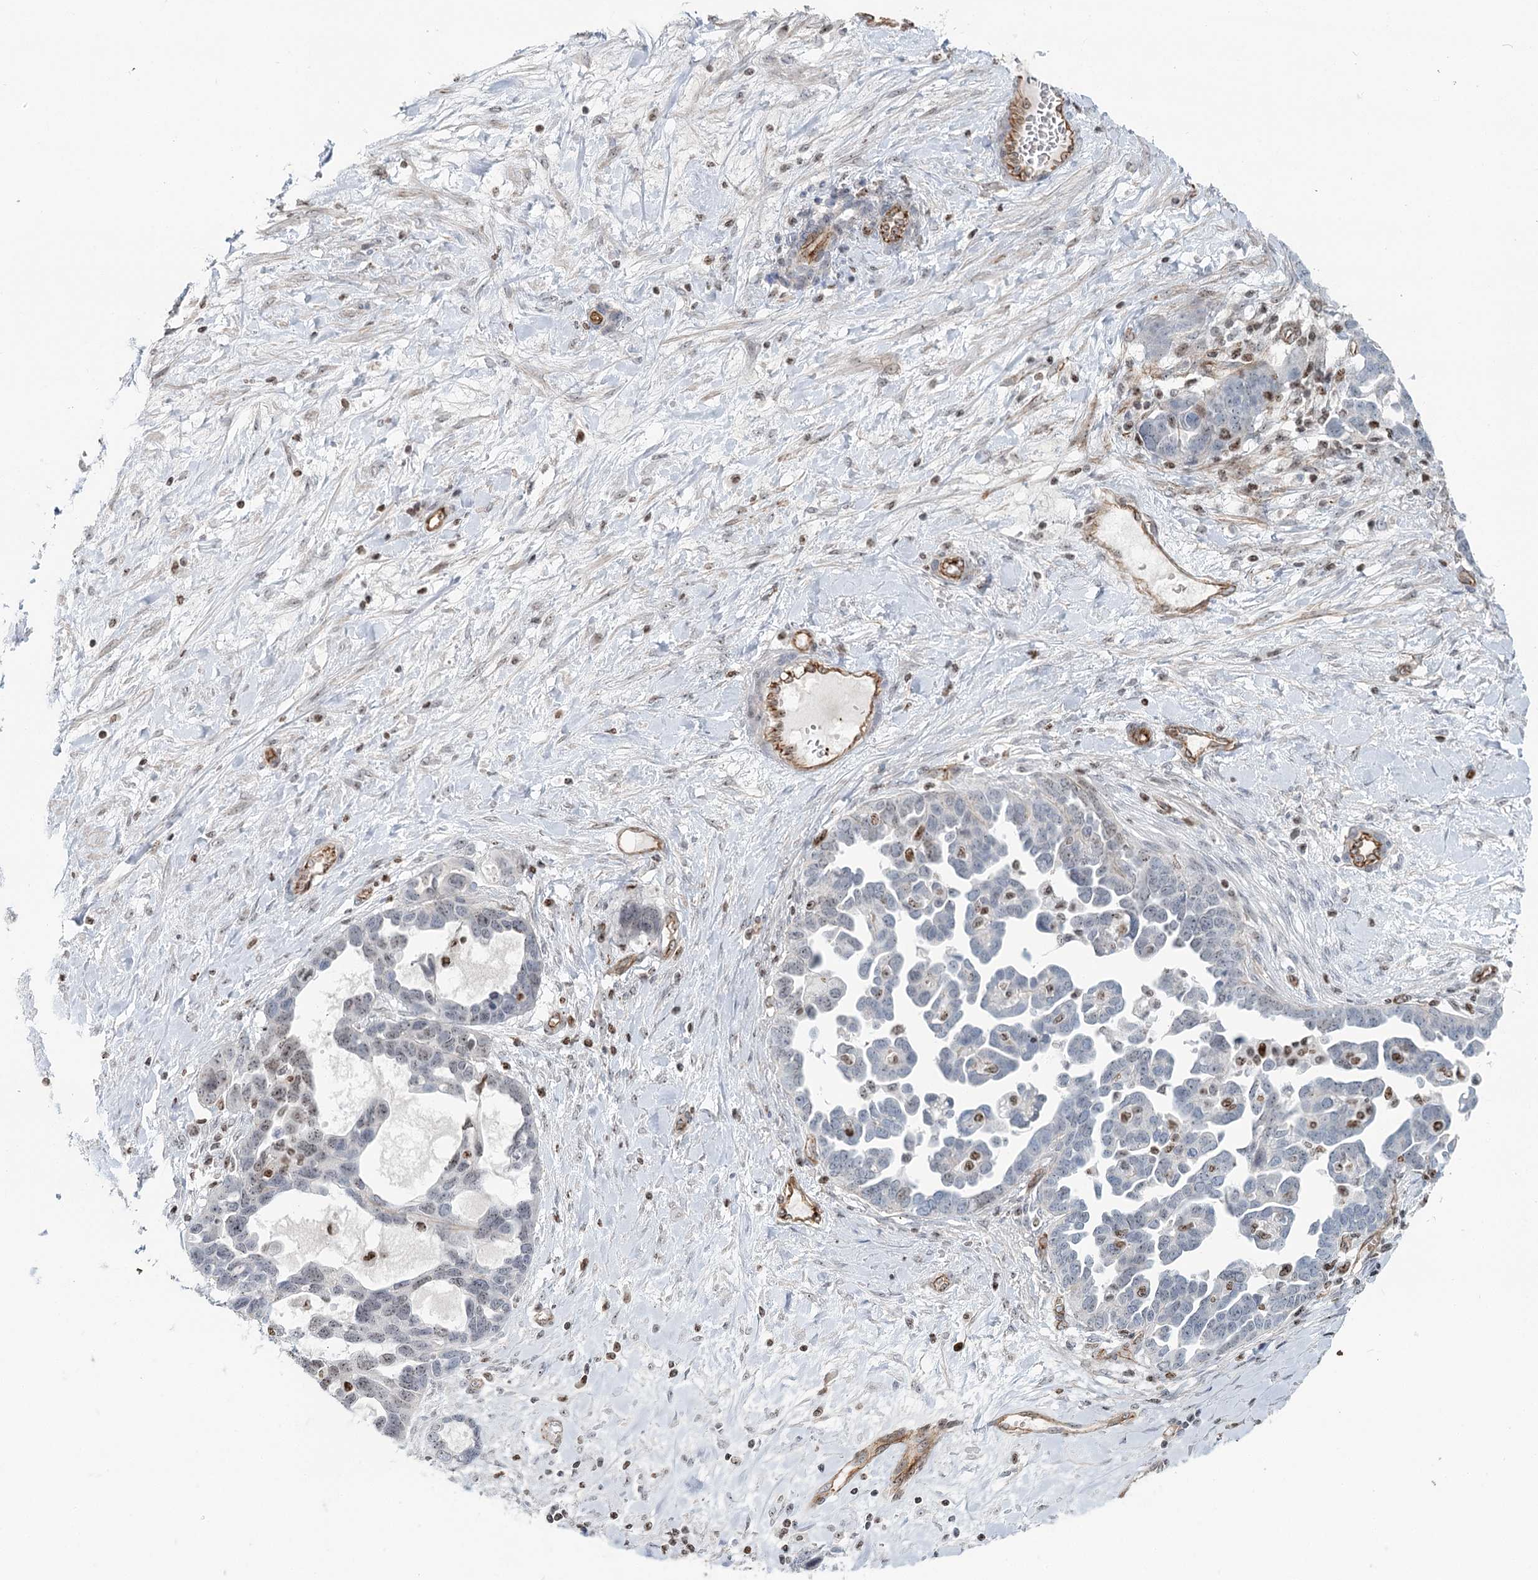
{"staining": {"intensity": "weak", "quantity": "<25%", "location": "nuclear"}, "tissue": "ovarian cancer", "cell_type": "Tumor cells", "image_type": "cancer", "snomed": [{"axis": "morphology", "description": "Cystadenocarcinoma, serous, NOS"}, {"axis": "topography", "description": "Ovary"}], "caption": "Immunohistochemistry micrograph of neoplastic tissue: human ovarian serous cystadenocarcinoma stained with DAB shows no significant protein positivity in tumor cells.", "gene": "ZFYVE28", "patient": {"sex": "female", "age": 54}}